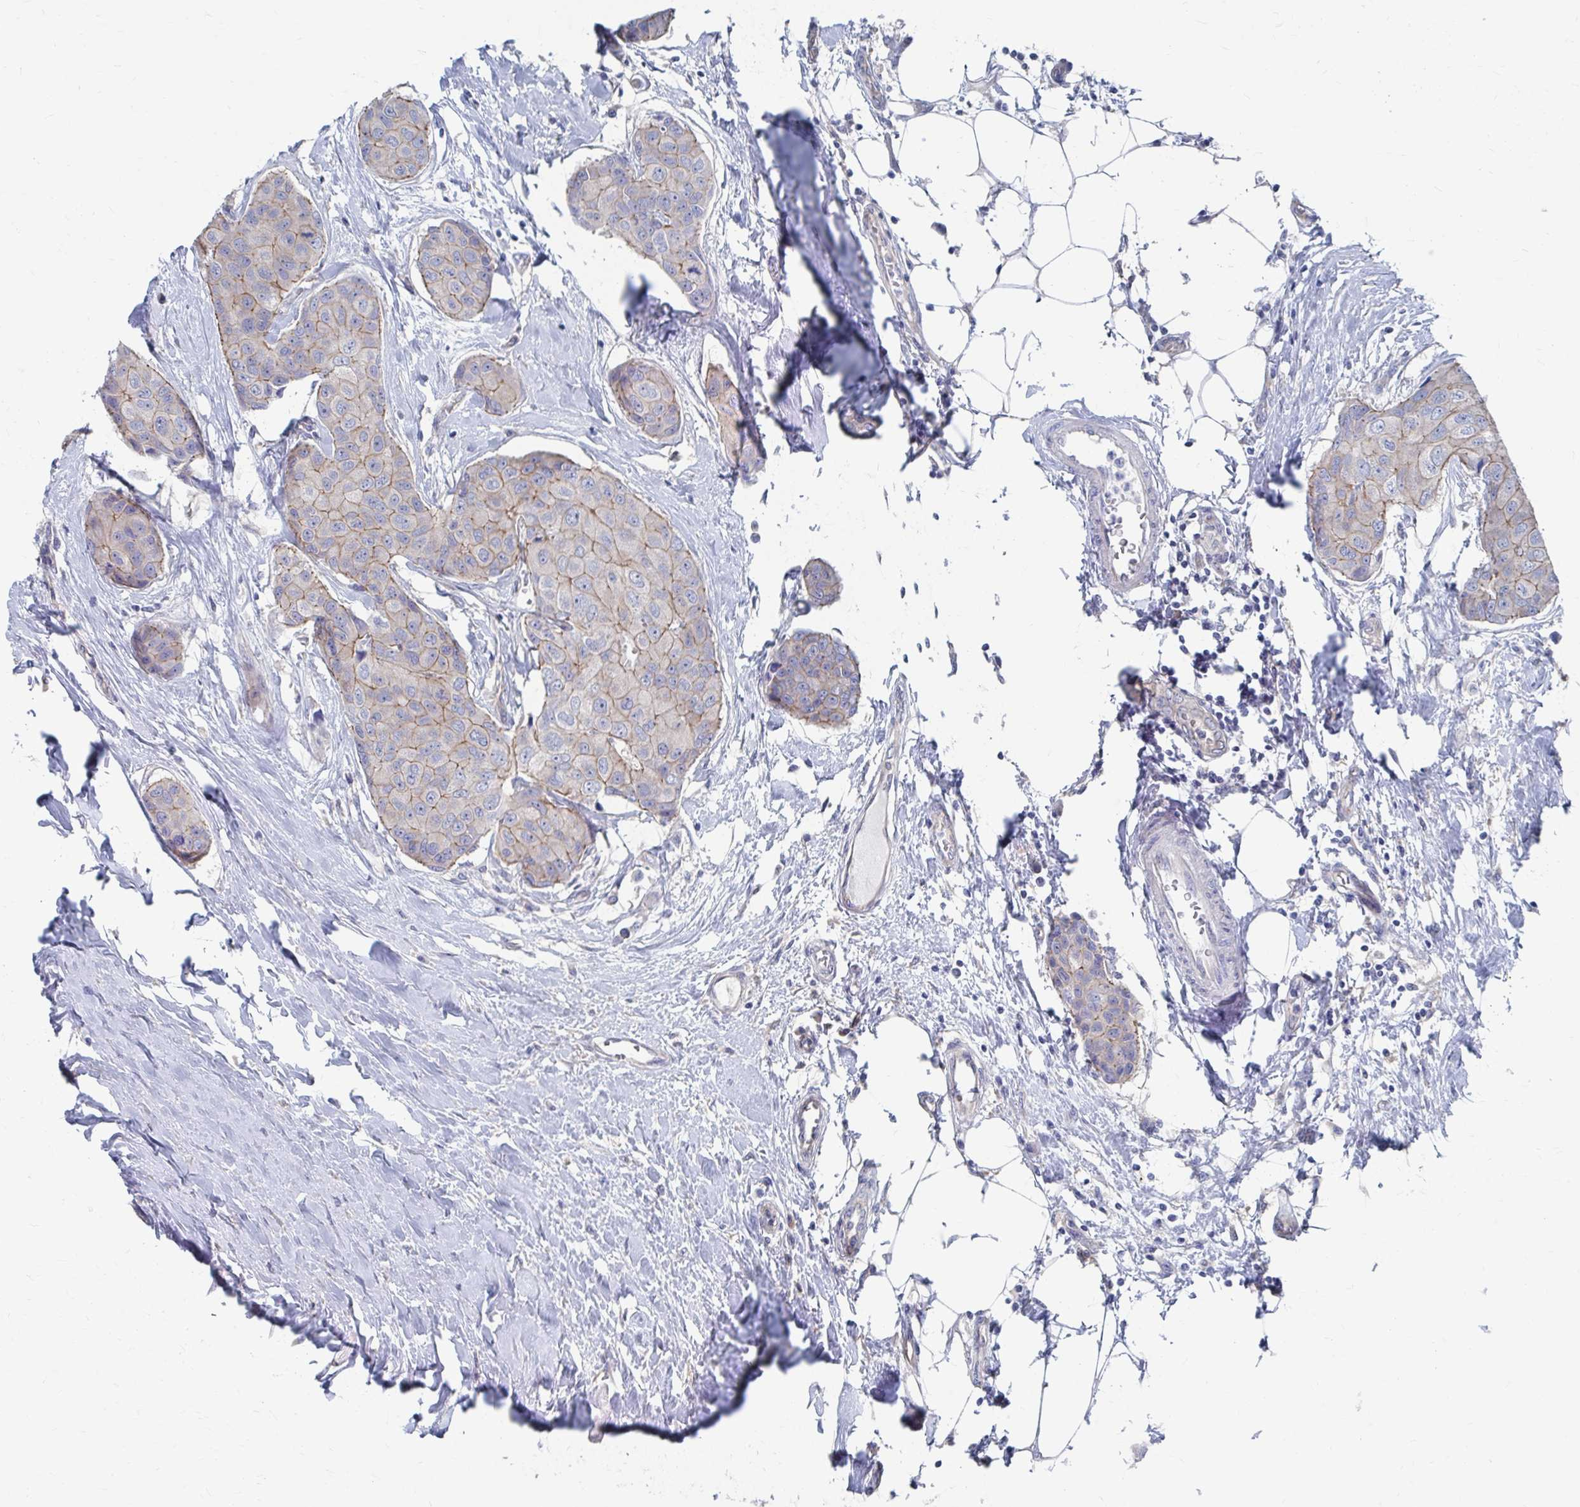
{"staining": {"intensity": "weak", "quantity": "25%-75%", "location": "cytoplasmic/membranous"}, "tissue": "breast cancer", "cell_type": "Tumor cells", "image_type": "cancer", "snomed": [{"axis": "morphology", "description": "Duct carcinoma"}, {"axis": "topography", "description": "Breast"}], "caption": "Tumor cells reveal low levels of weak cytoplasmic/membranous positivity in approximately 25%-75% of cells in breast cancer. The protein is shown in brown color, while the nuclei are stained blue.", "gene": "PLEKHG7", "patient": {"sex": "female", "age": 80}}